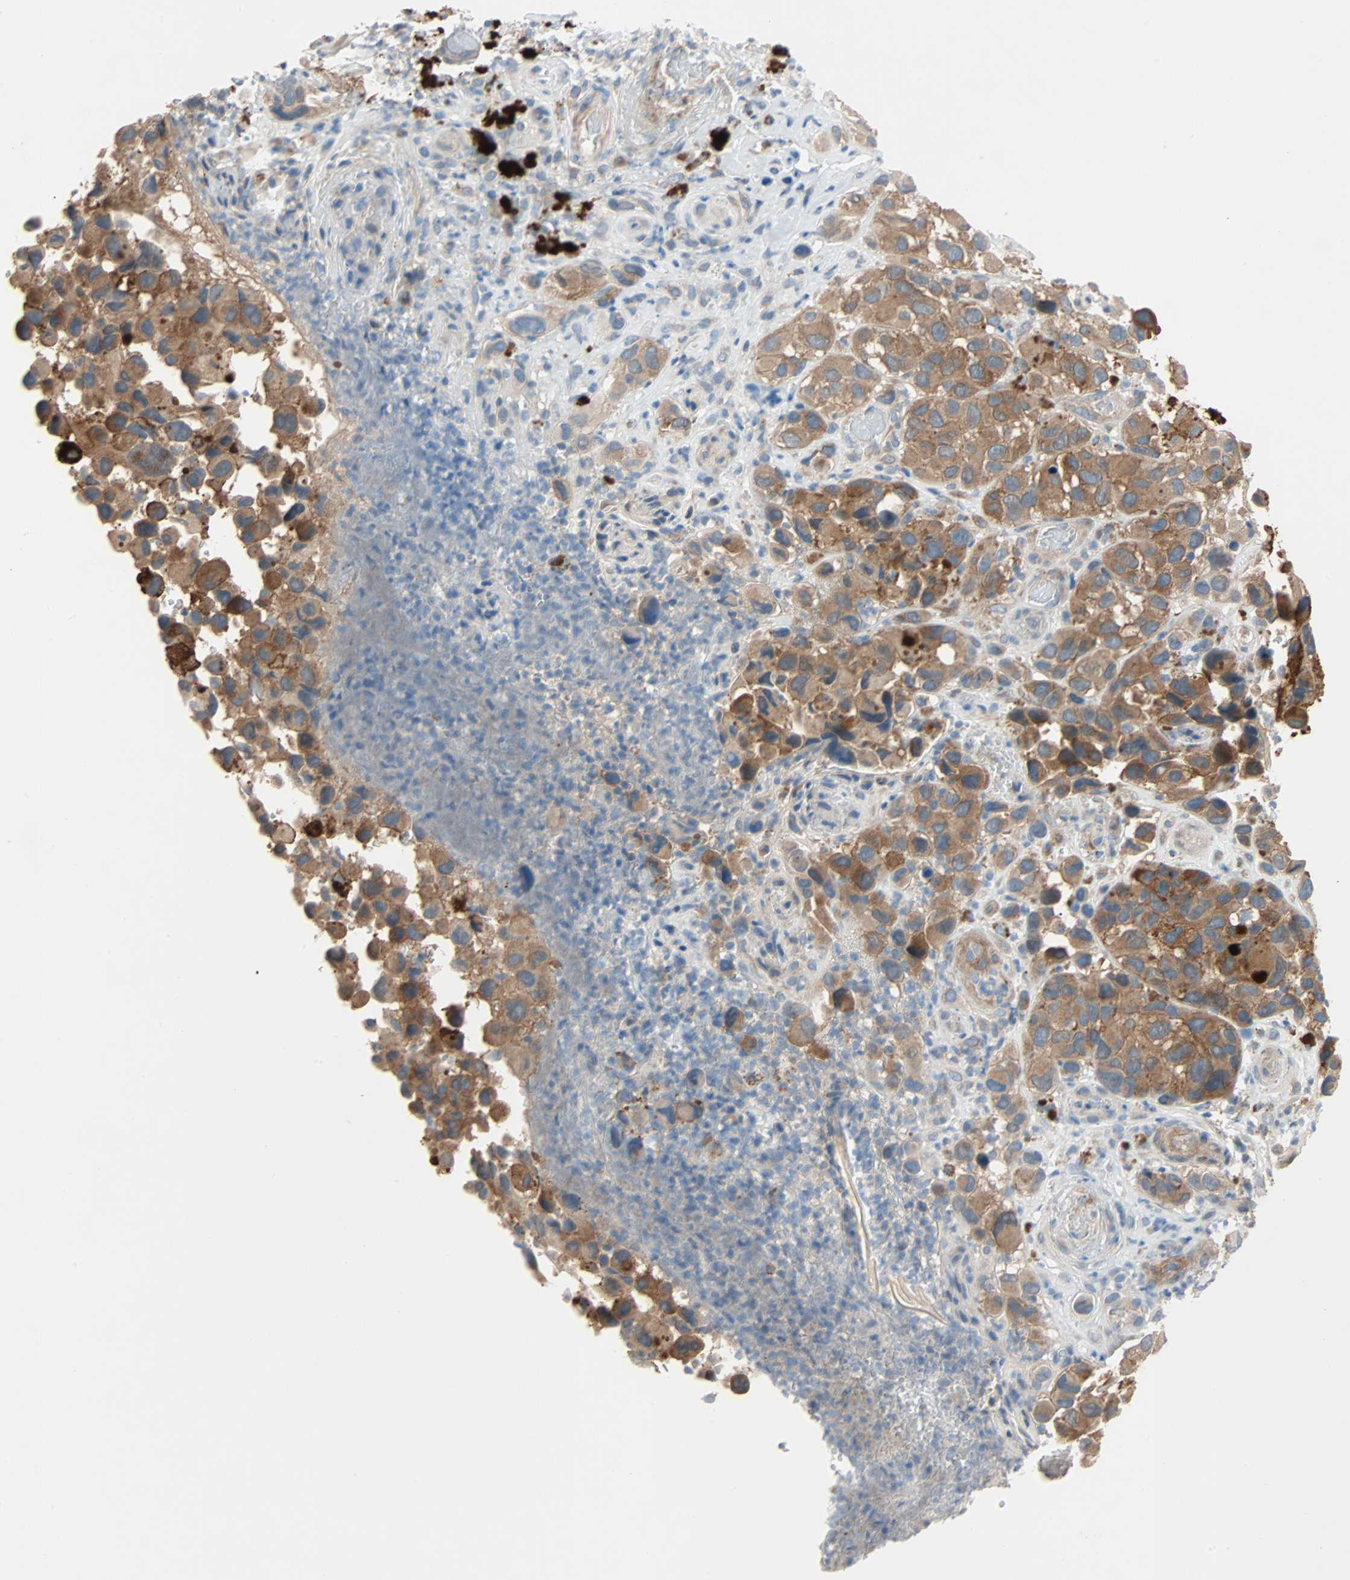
{"staining": {"intensity": "strong", "quantity": ">75%", "location": "cytoplasmic/membranous"}, "tissue": "melanoma", "cell_type": "Tumor cells", "image_type": "cancer", "snomed": [{"axis": "morphology", "description": "Malignant melanoma, NOS"}, {"axis": "topography", "description": "Skin"}], "caption": "Tumor cells reveal strong cytoplasmic/membranous positivity in about >75% of cells in malignant melanoma.", "gene": "TNFRSF12A", "patient": {"sex": "female", "age": 73}}